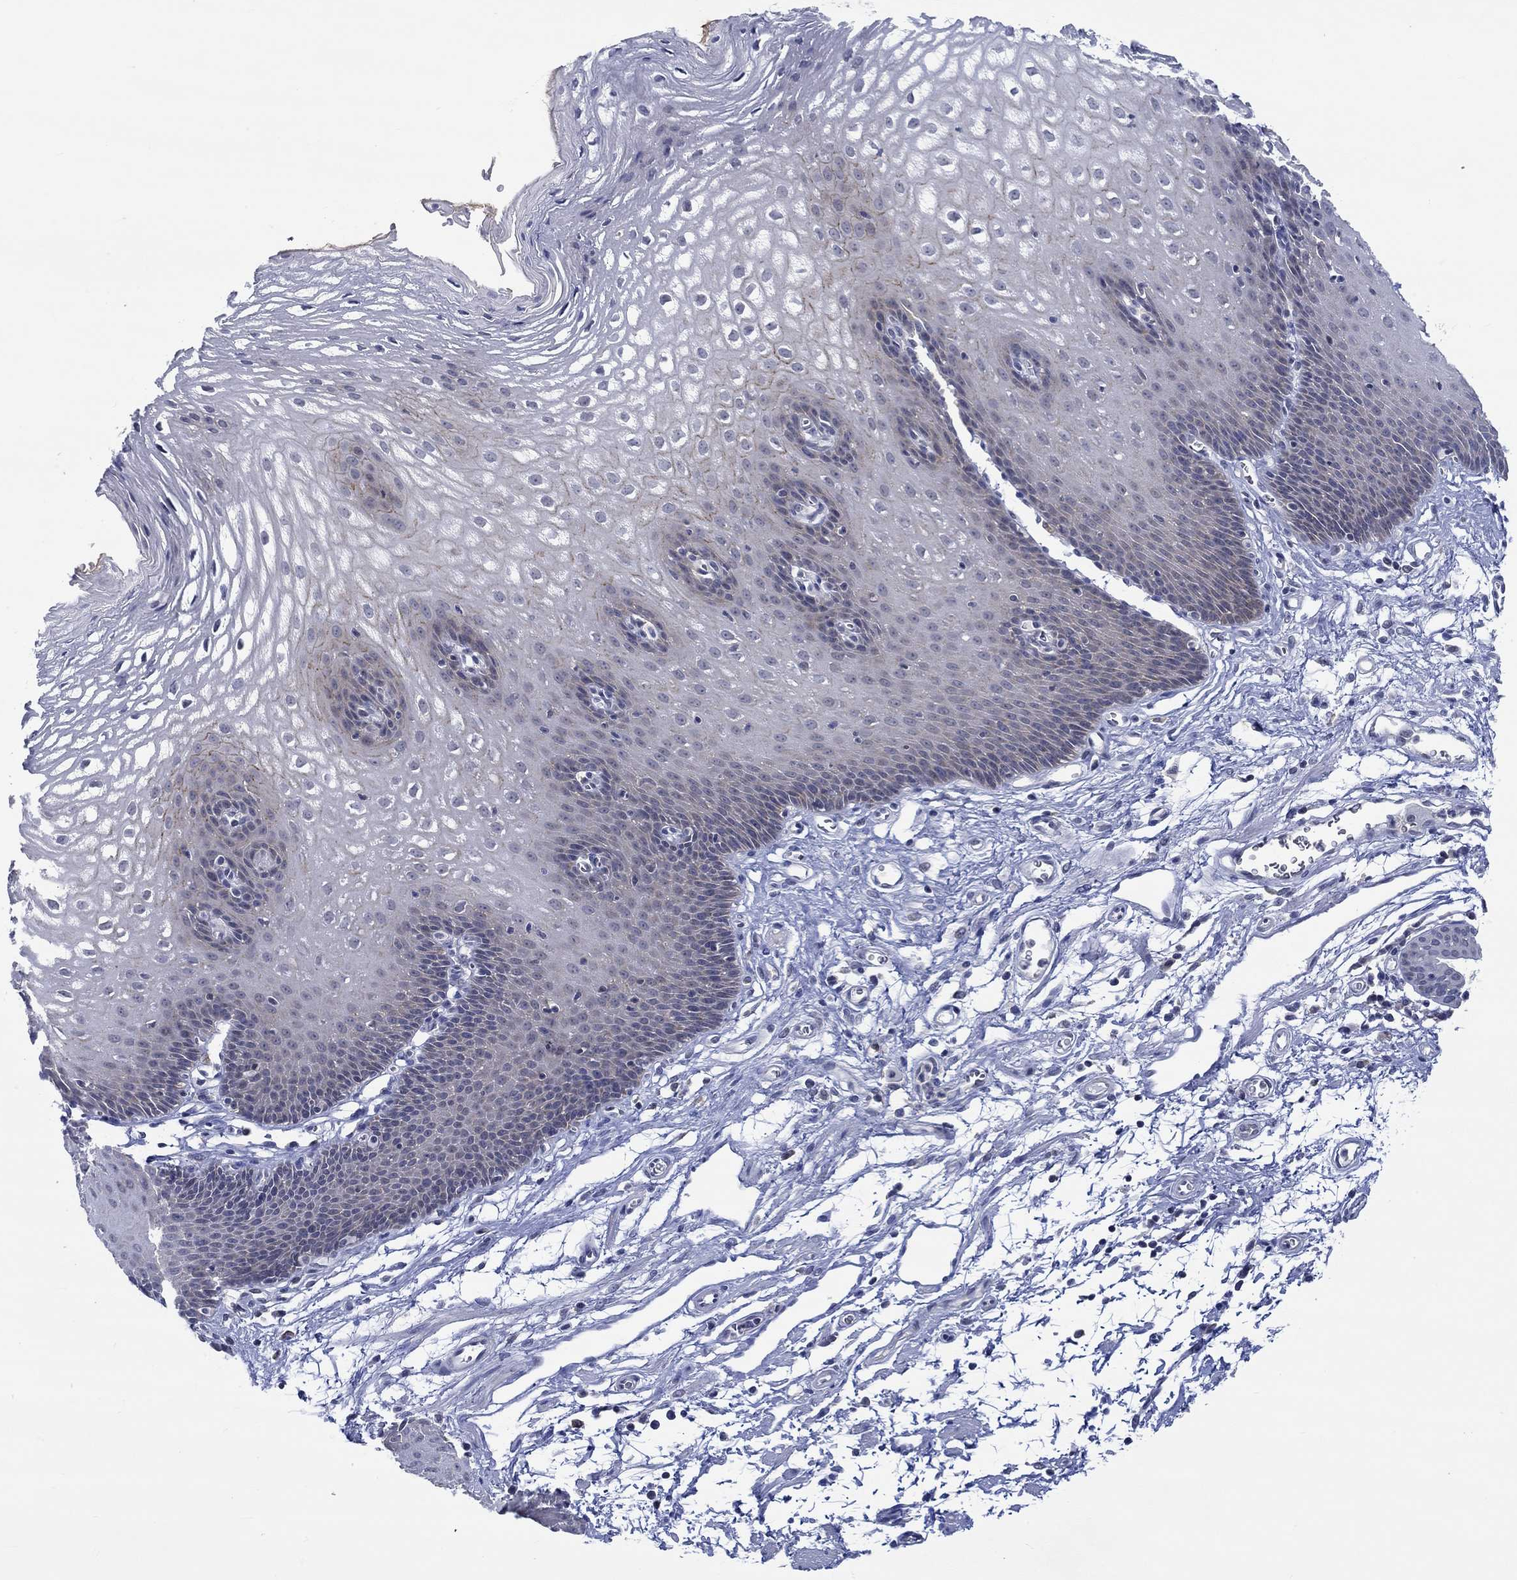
{"staining": {"intensity": "moderate", "quantity": "<25%", "location": "cytoplasmic/membranous"}, "tissue": "esophagus", "cell_type": "Squamous epithelial cells", "image_type": "normal", "snomed": [{"axis": "morphology", "description": "Normal tissue, NOS"}, {"axis": "topography", "description": "Esophagus"}], "caption": "Protein staining displays moderate cytoplasmic/membranous staining in about <25% of squamous epithelial cells in normal esophagus.", "gene": "WASF1", "patient": {"sex": "male", "age": 72}}